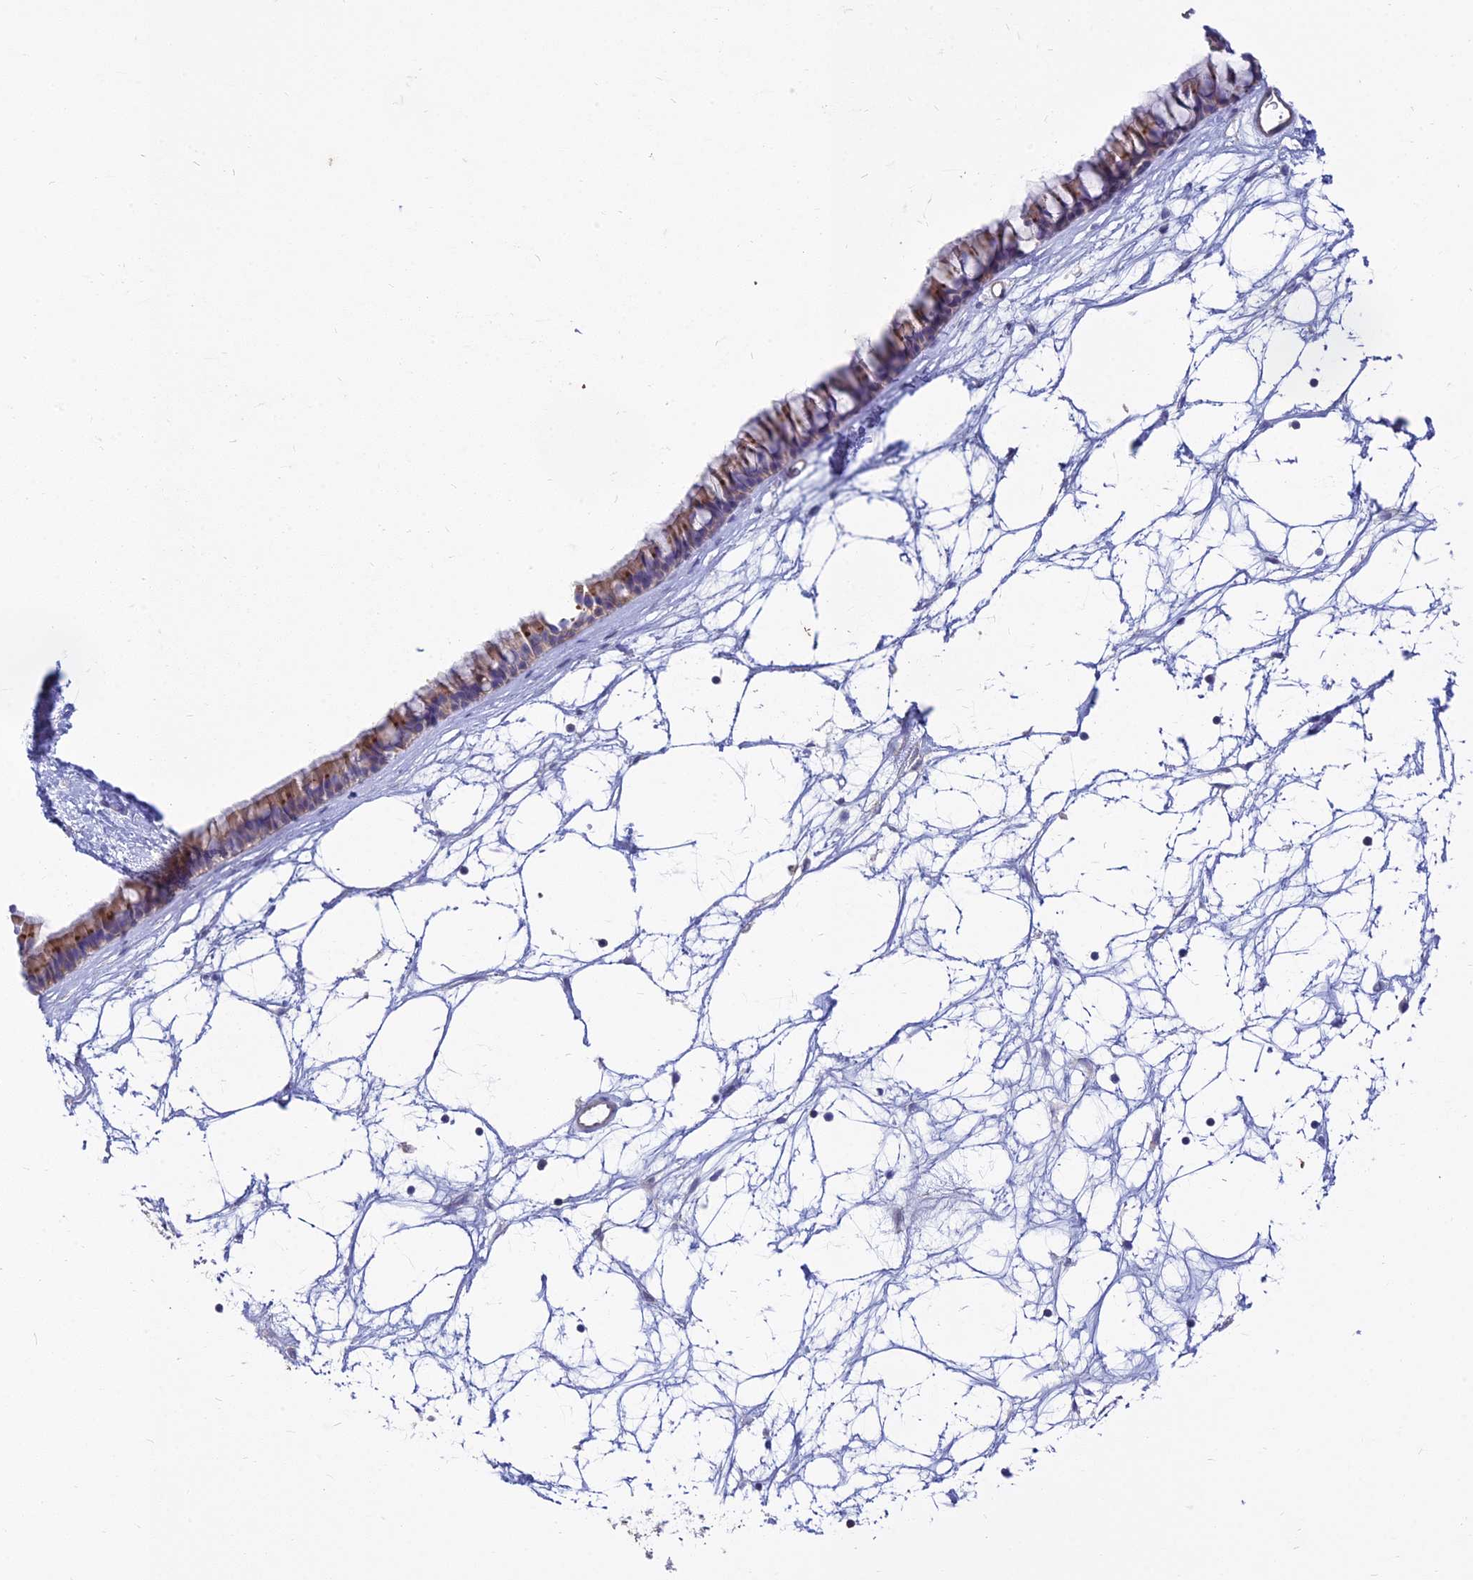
{"staining": {"intensity": "moderate", "quantity": "25%-75%", "location": "cytoplasmic/membranous"}, "tissue": "nasopharynx", "cell_type": "Respiratory epithelial cells", "image_type": "normal", "snomed": [{"axis": "morphology", "description": "Normal tissue, NOS"}, {"axis": "topography", "description": "Nasopharynx"}], "caption": "An image of nasopharynx stained for a protein displays moderate cytoplasmic/membranous brown staining in respiratory epithelial cells.", "gene": "SMIM24", "patient": {"sex": "male", "age": 64}}